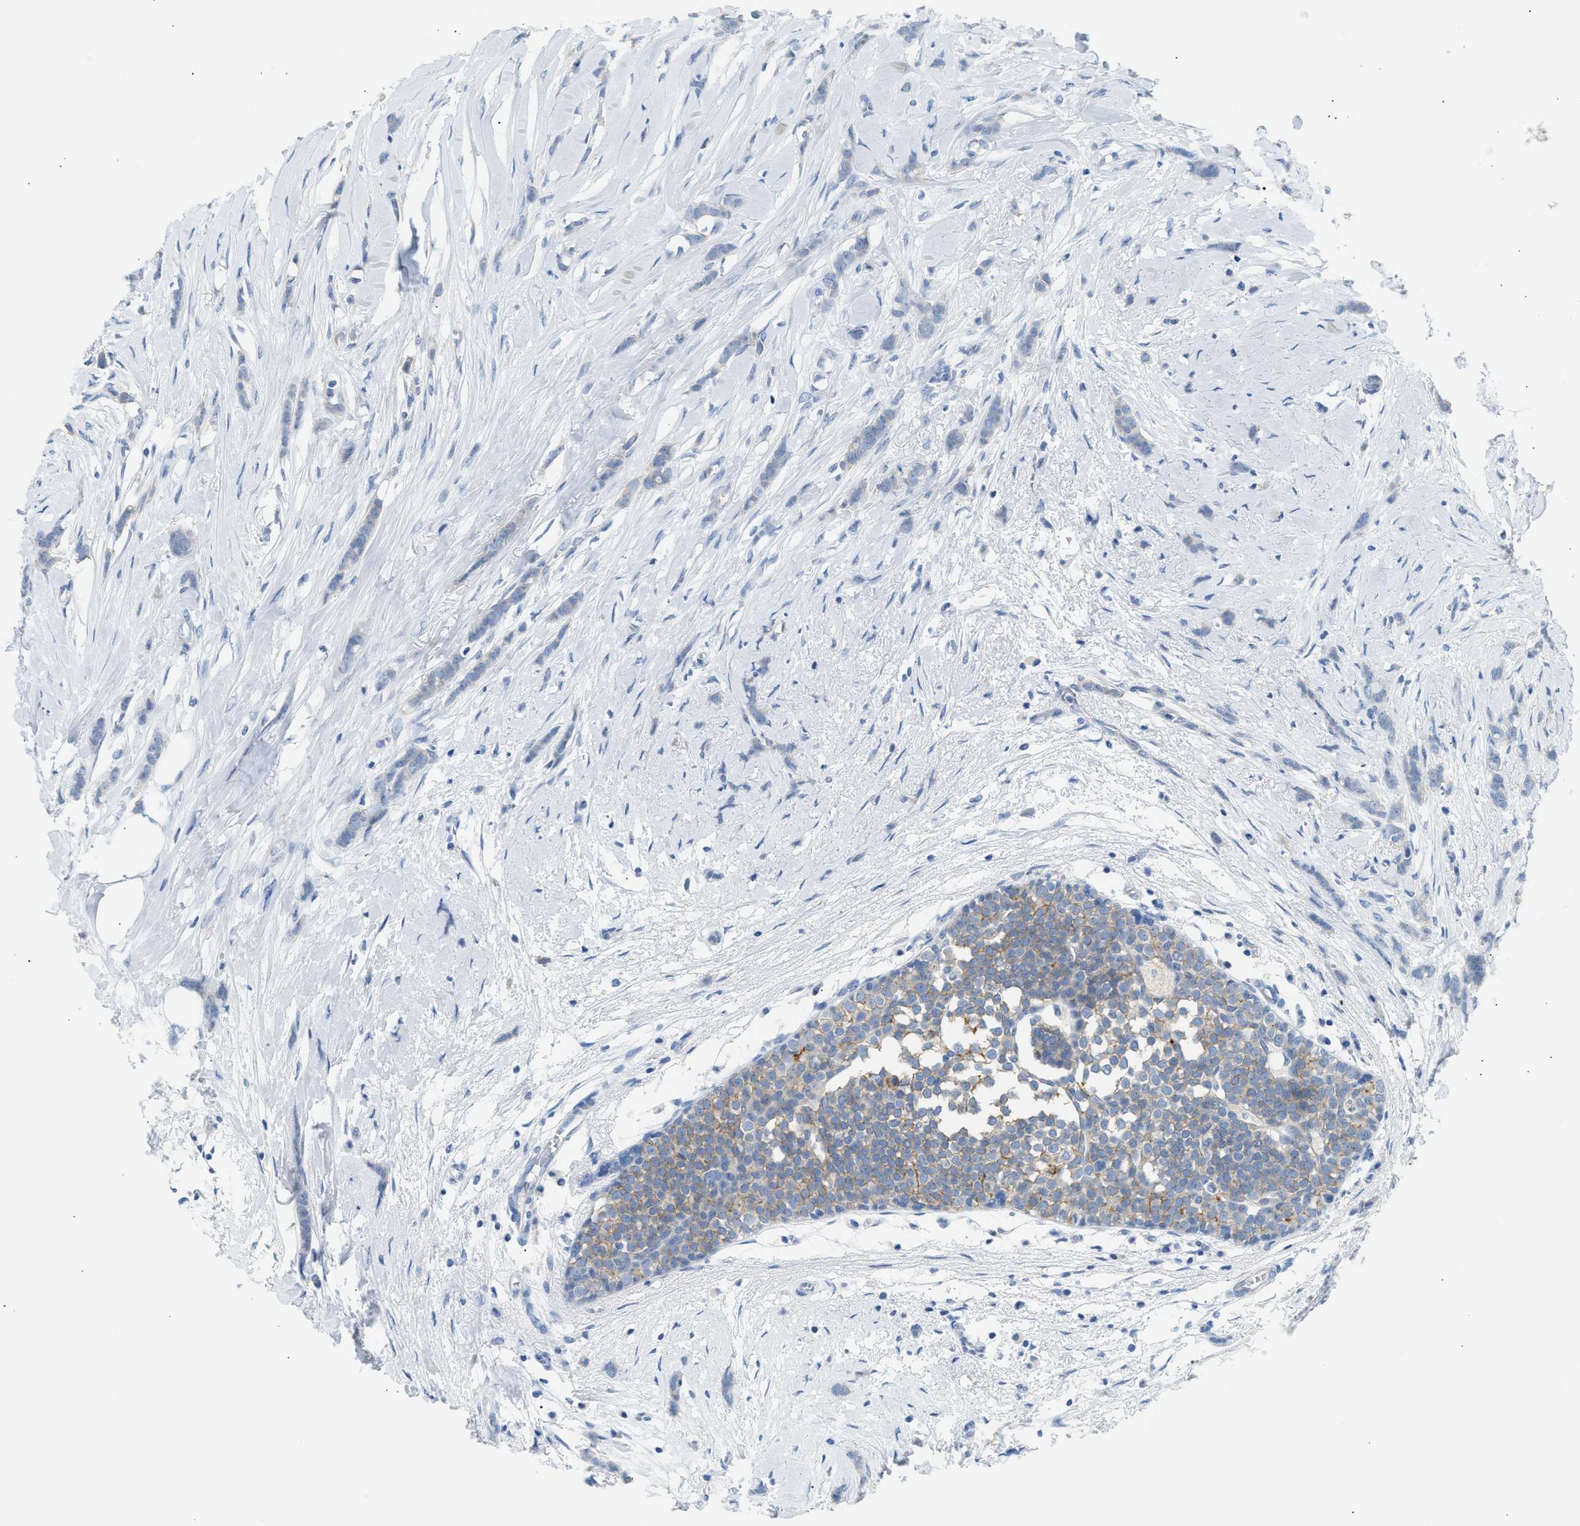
{"staining": {"intensity": "negative", "quantity": "none", "location": "none"}, "tissue": "breast cancer", "cell_type": "Tumor cells", "image_type": "cancer", "snomed": [{"axis": "morphology", "description": "Lobular carcinoma, in situ"}, {"axis": "morphology", "description": "Lobular carcinoma"}, {"axis": "topography", "description": "Breast"}], "caption": "An image of human breast lobular carcinoma is negative for staining in tumor cells.", "gene": "ERBB2", "patient": {"sex": "female", "age": 41}}